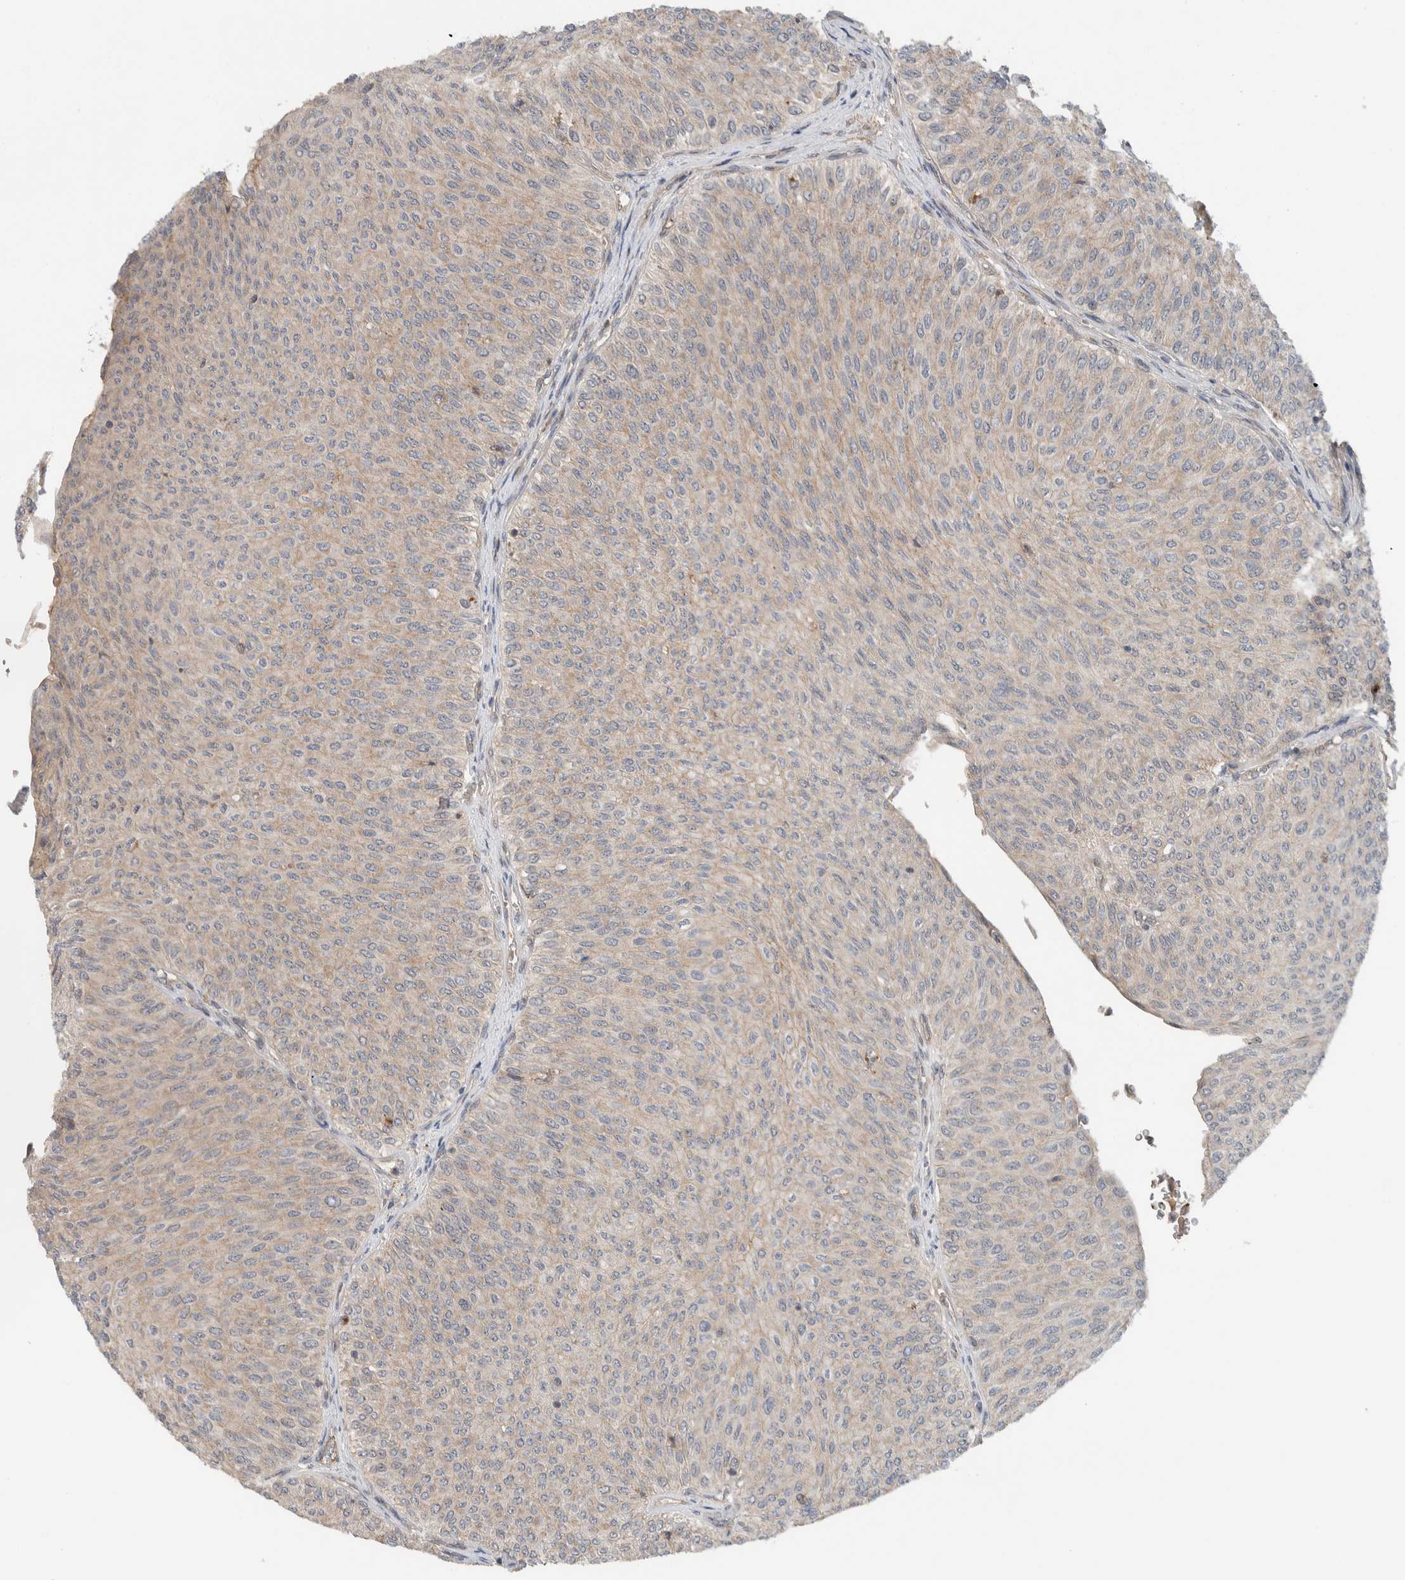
{"staining": {"intensity": "weak", "quantity": "25%-75%", "location": "cytoplasmic/membranous"}, "tissue": "urothelial cancer", "cell_type": "Tumor cells", "image_type": "cancer", "snomed": [{"axis": "morphology", "description": "Urothelial carcinoma, Low grade"}, {"axis": "topography", "description": "Urinary bladder"}], "caption": "DAB immunohistochemical staining of human urothelial carcinoma (low-grade) exhibits weak cytoplasmic/membranous protein staining in about 25%-75% of tumor cells. (brown staining indicates protein expression, while blue staining denotes nuclei).", "gene": "ARMC7", "patient": {"sex": "male", "age": 78}}